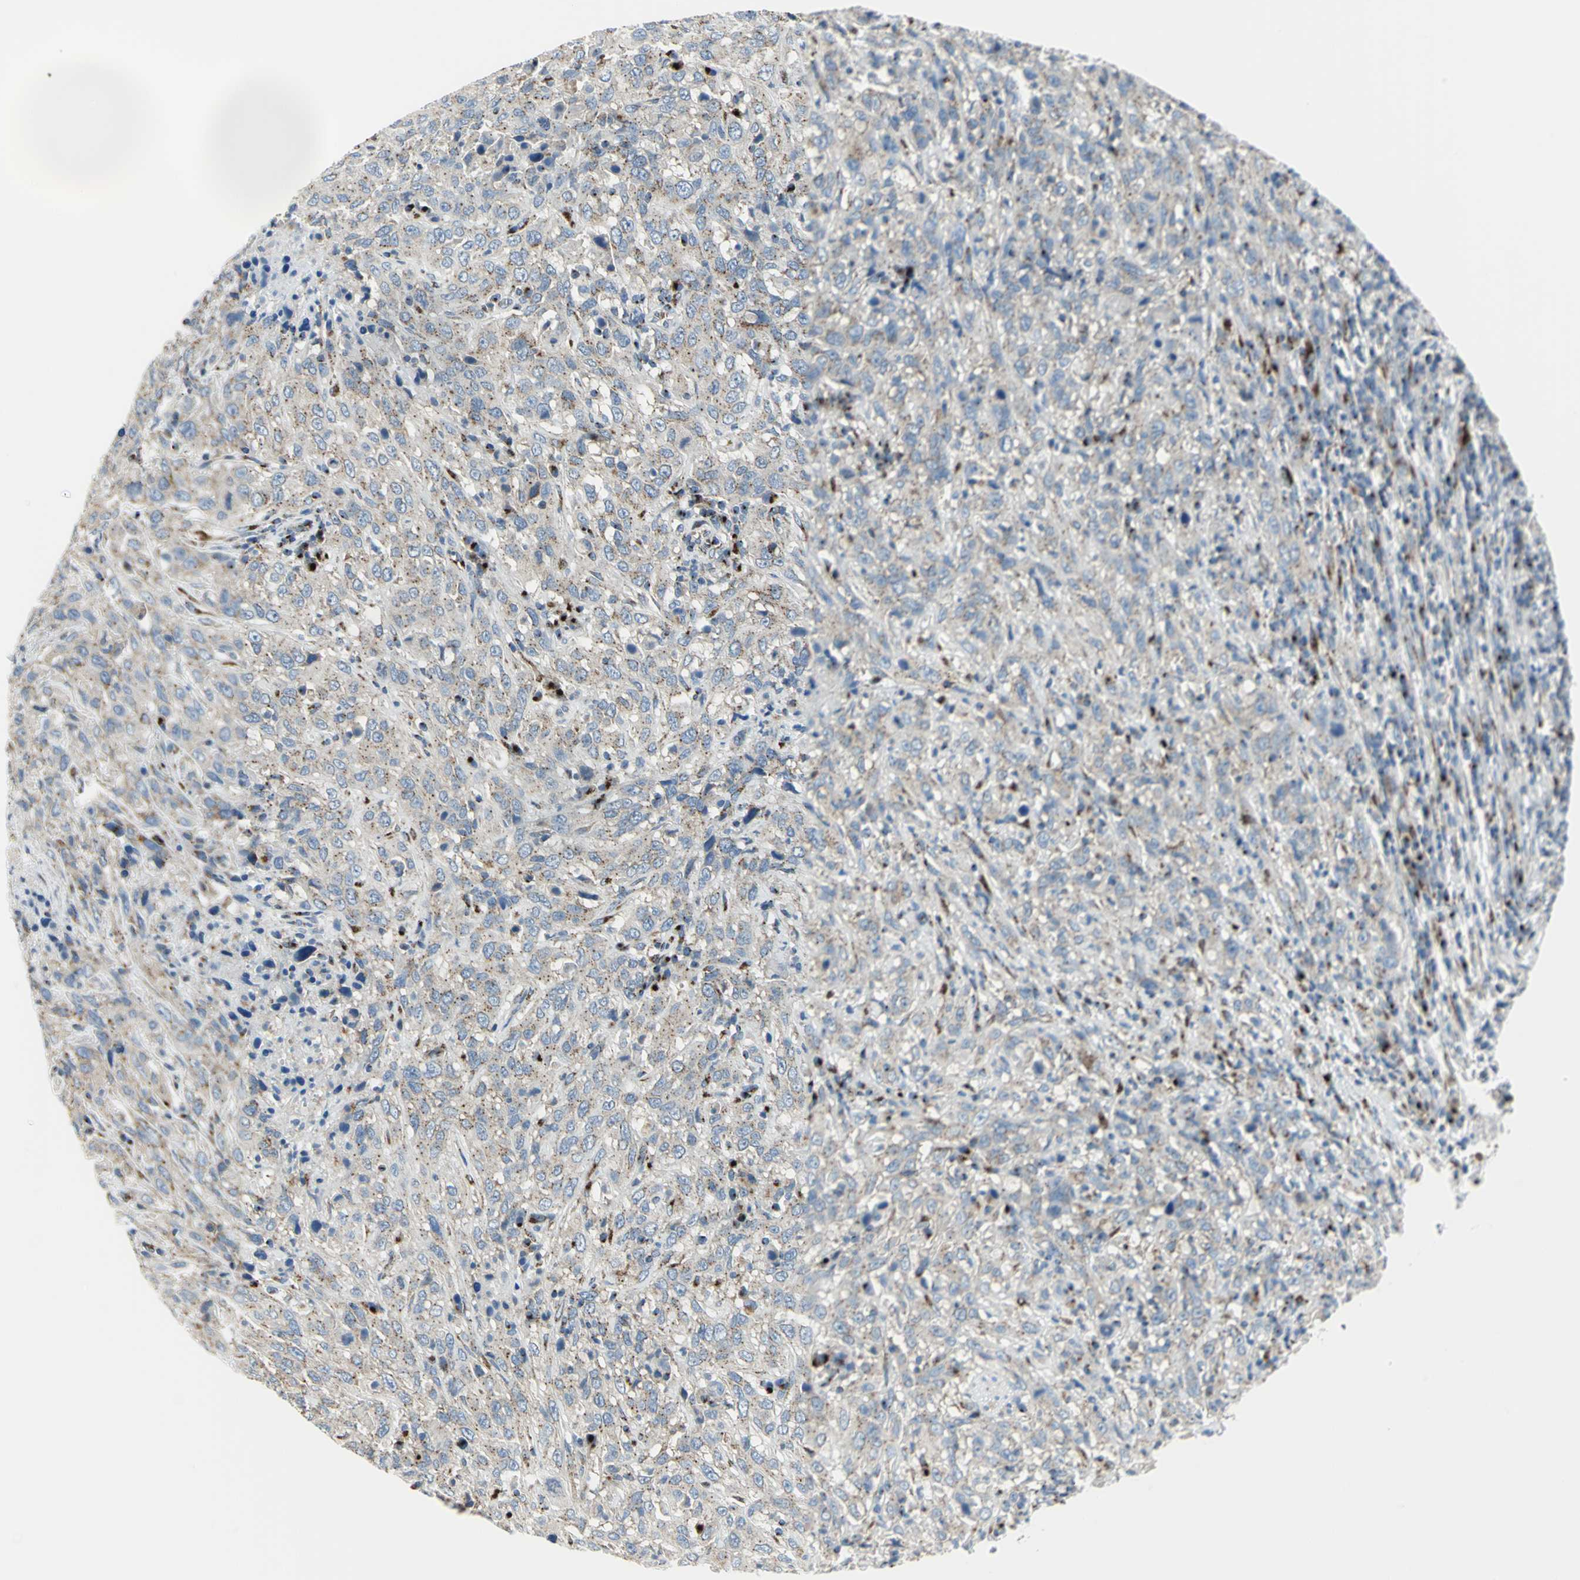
{"staining": {"intensity": "moderate", "quantity": ">75%", "location": "cytoplasmic/membranous"}, "tissue": "urothelial cancer", "cell_type": "Tumor cells", "image_type": "cancer", "snomed": [{"axis": "morphology", "description": "Urothelial carcinoma, High grade"}, {"axis": "topography", "description": "Urinary bladder"}], "caption": "Human high-grade urothelial carcinoma stained for a protein (brown) reveals moderate cytoplasmic/membranous positive staining in approximately >75% of tumor cells.", "gene": "GPR3", "patient": {"sex": "male", "age": 61}}